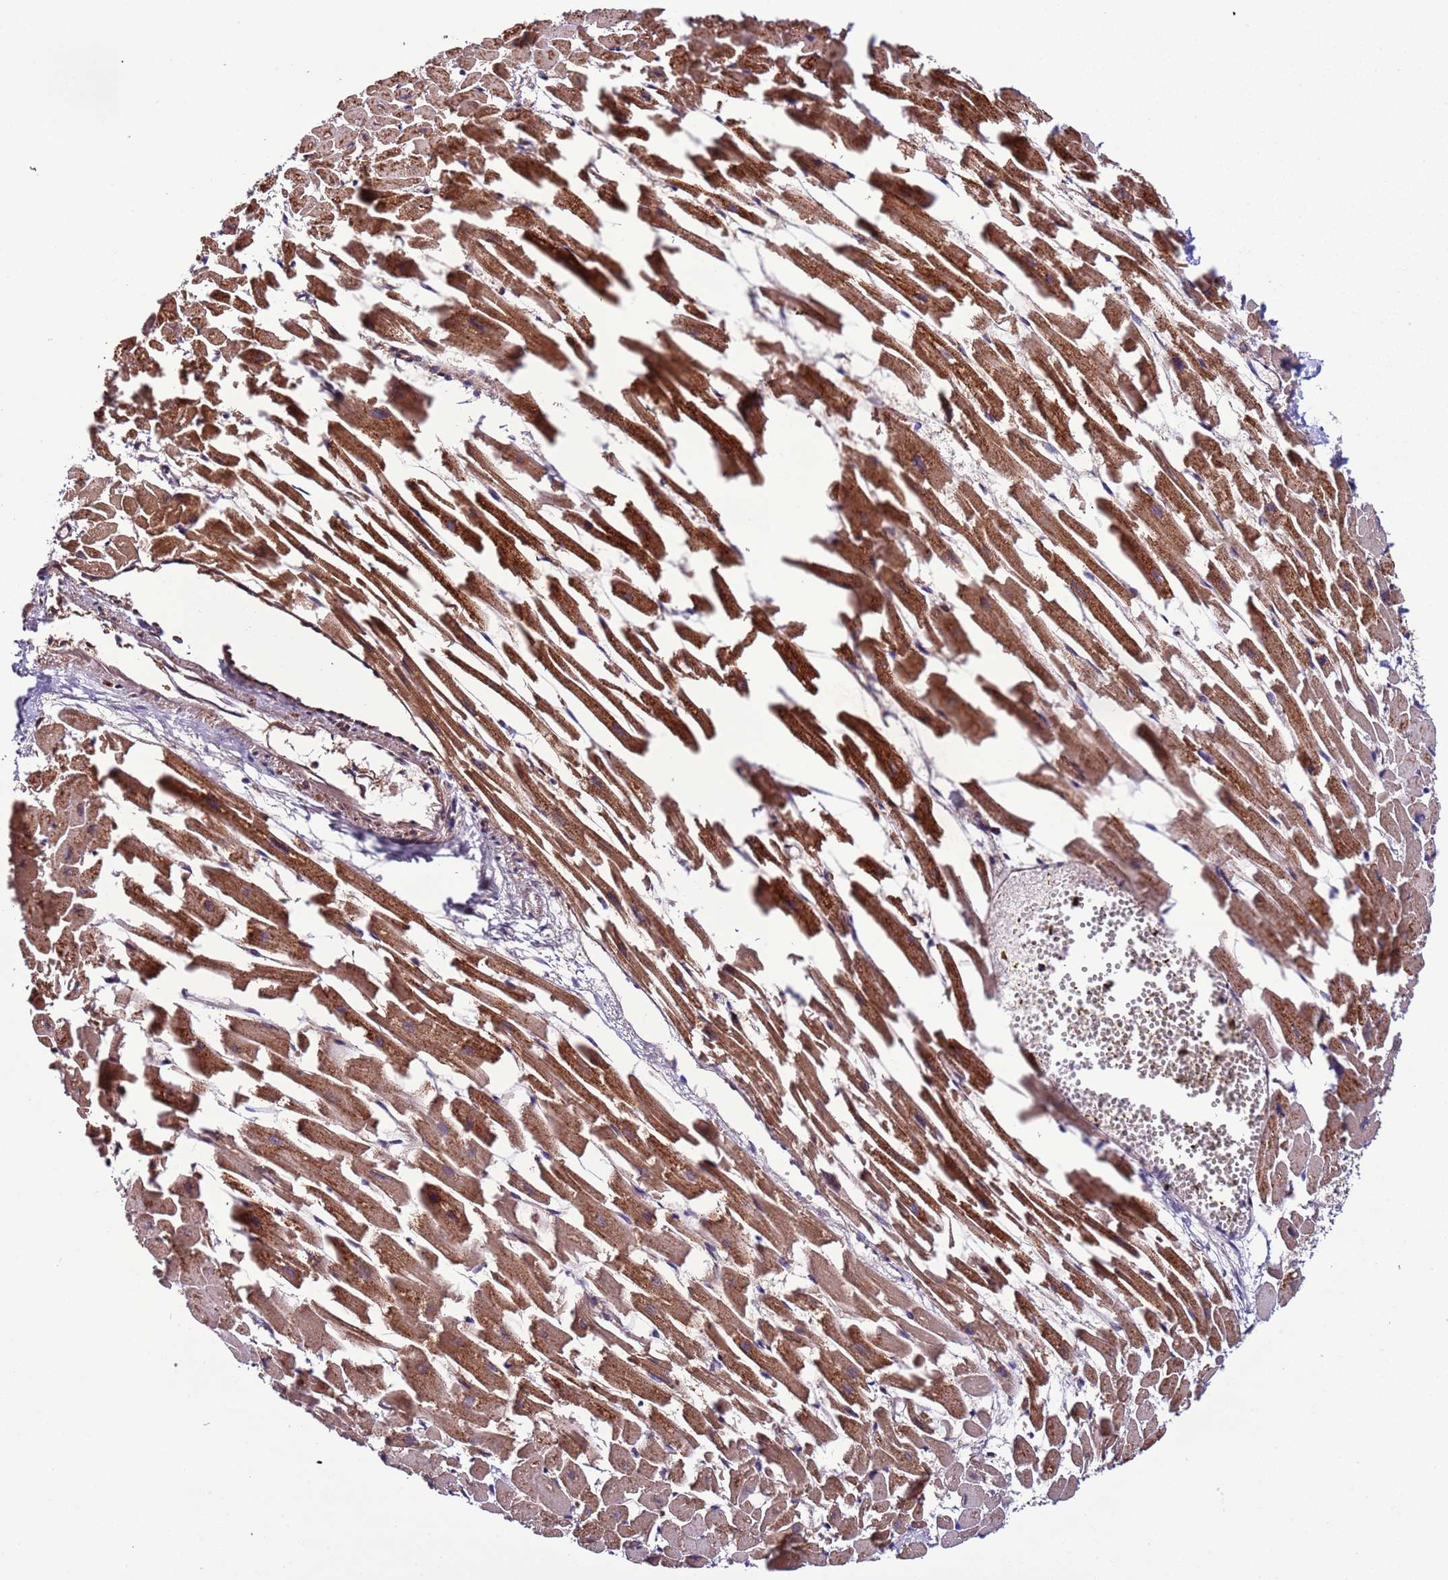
{"staining": {"intensity": "strong", "quantity": ">75%", "location": "cytoplasmic/membranous"}, "tissue": "heart muscle", "cell_type": "Cardiomyocytes", "image_type": "normal", "snomed": [{"axis": "morphology", "description": "Normal tissue, NOS"}, {"axis": "topography", "description": "Heart"}], "caption": "Immunohistochemical staining of benign heart muscle displays strong cytoplasmic/membranous protein expression in approximately >75% of cardiomyocytes. (Stains: DAB (3,3'-diaminobenzidine) in brown, nuclei in blue, Microscopy: brightfield microscopy at high magnification).", "gene": "UEVLD", "patient": {"sex": "female", "age": 64}}